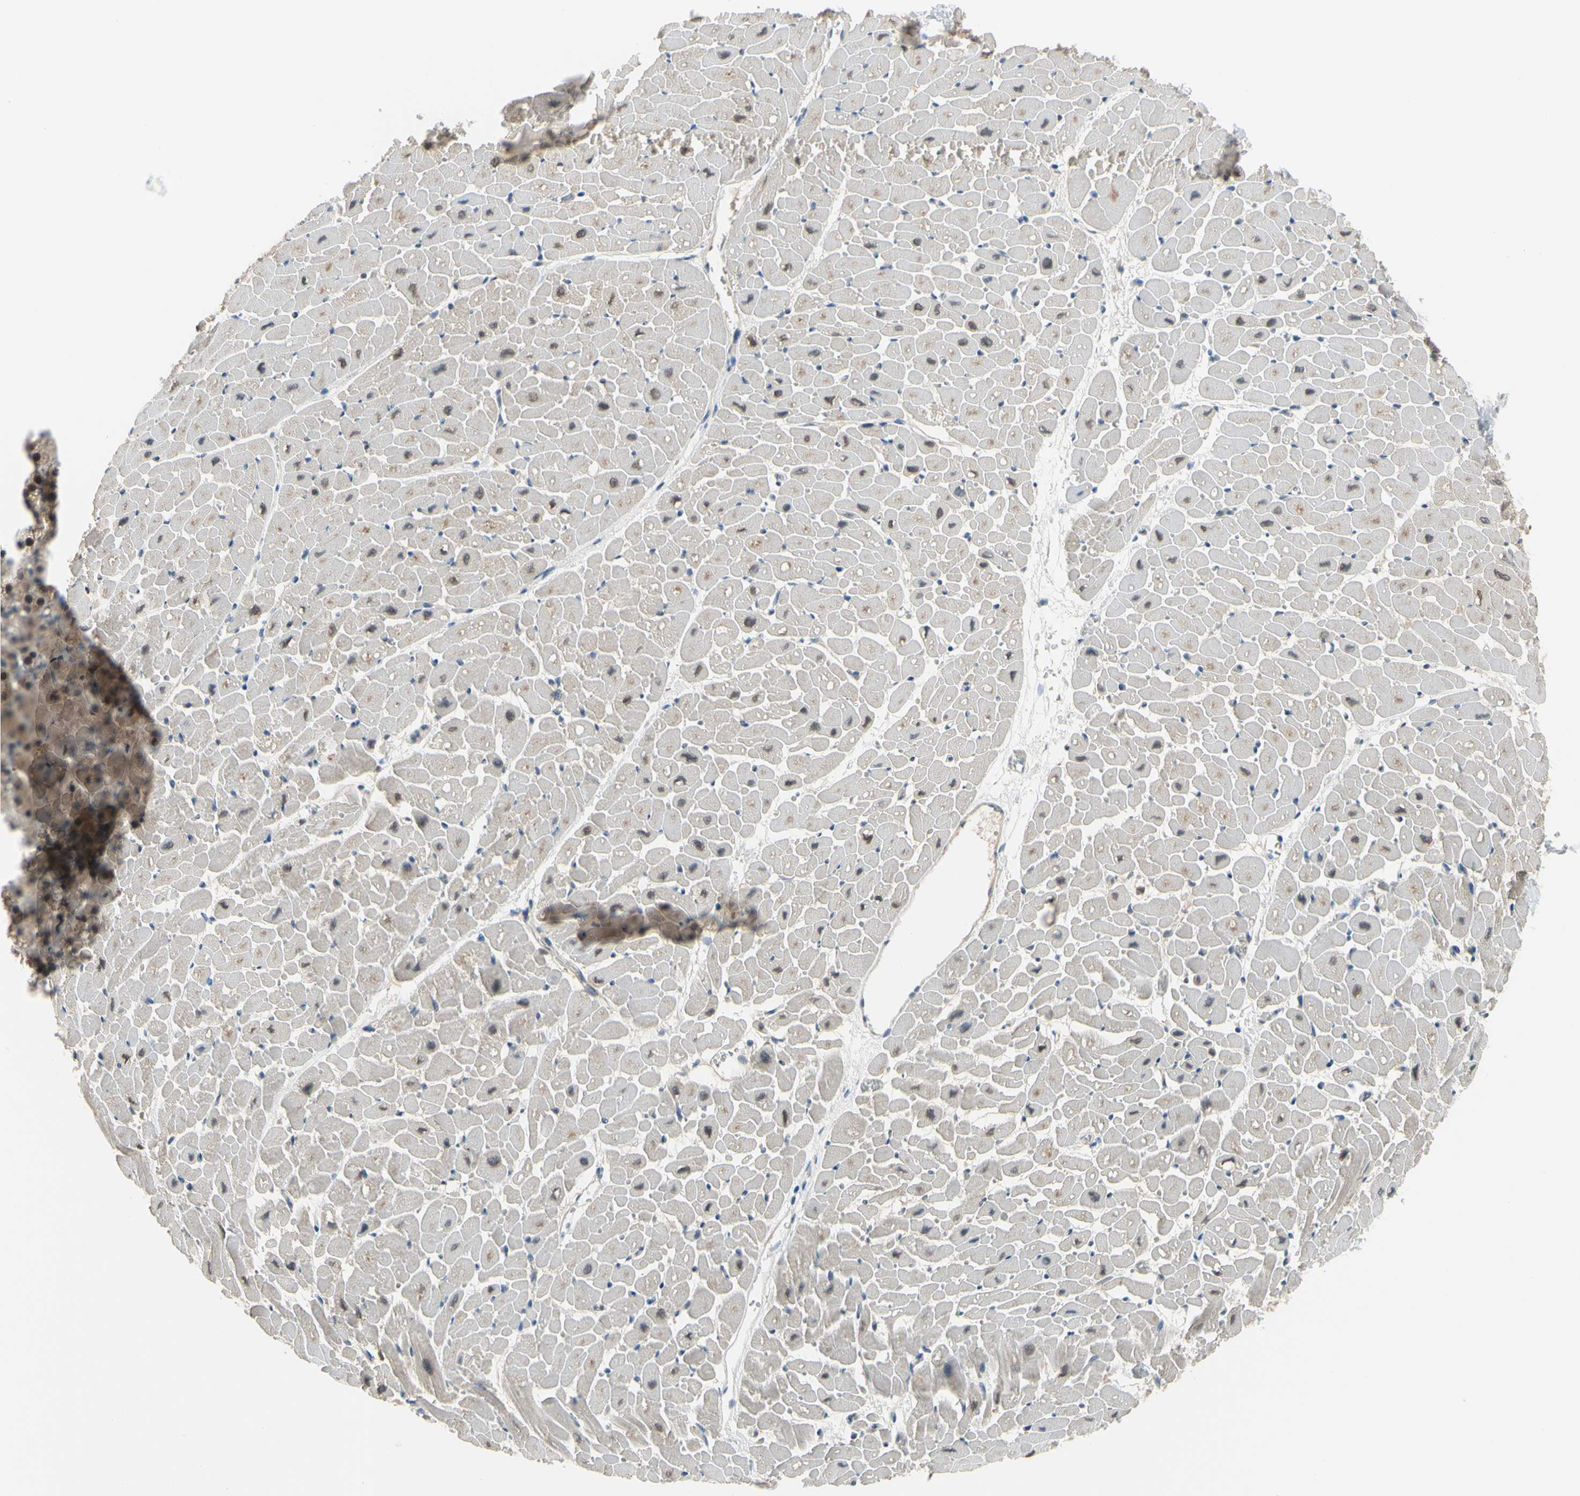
{"staining": {"intensity": "negative", "quantity": "none", "location": "none"}, "tissue": "heart muscle", "cell_type": "Cardiomyocytes", "image_type": "normal", "snomed": [{"axis": "morphology", "description": "Normal tissue, NOS"}, {"axis": "topography", "description": "Heart"}], "caption": "This is an immunohistochemistry (IHC) histopathology image of normal human heart muscle. There is no expression in cardiomyocytes.", "gene": "HSPA4", "patient": {"sex": "male", "age": 45}}